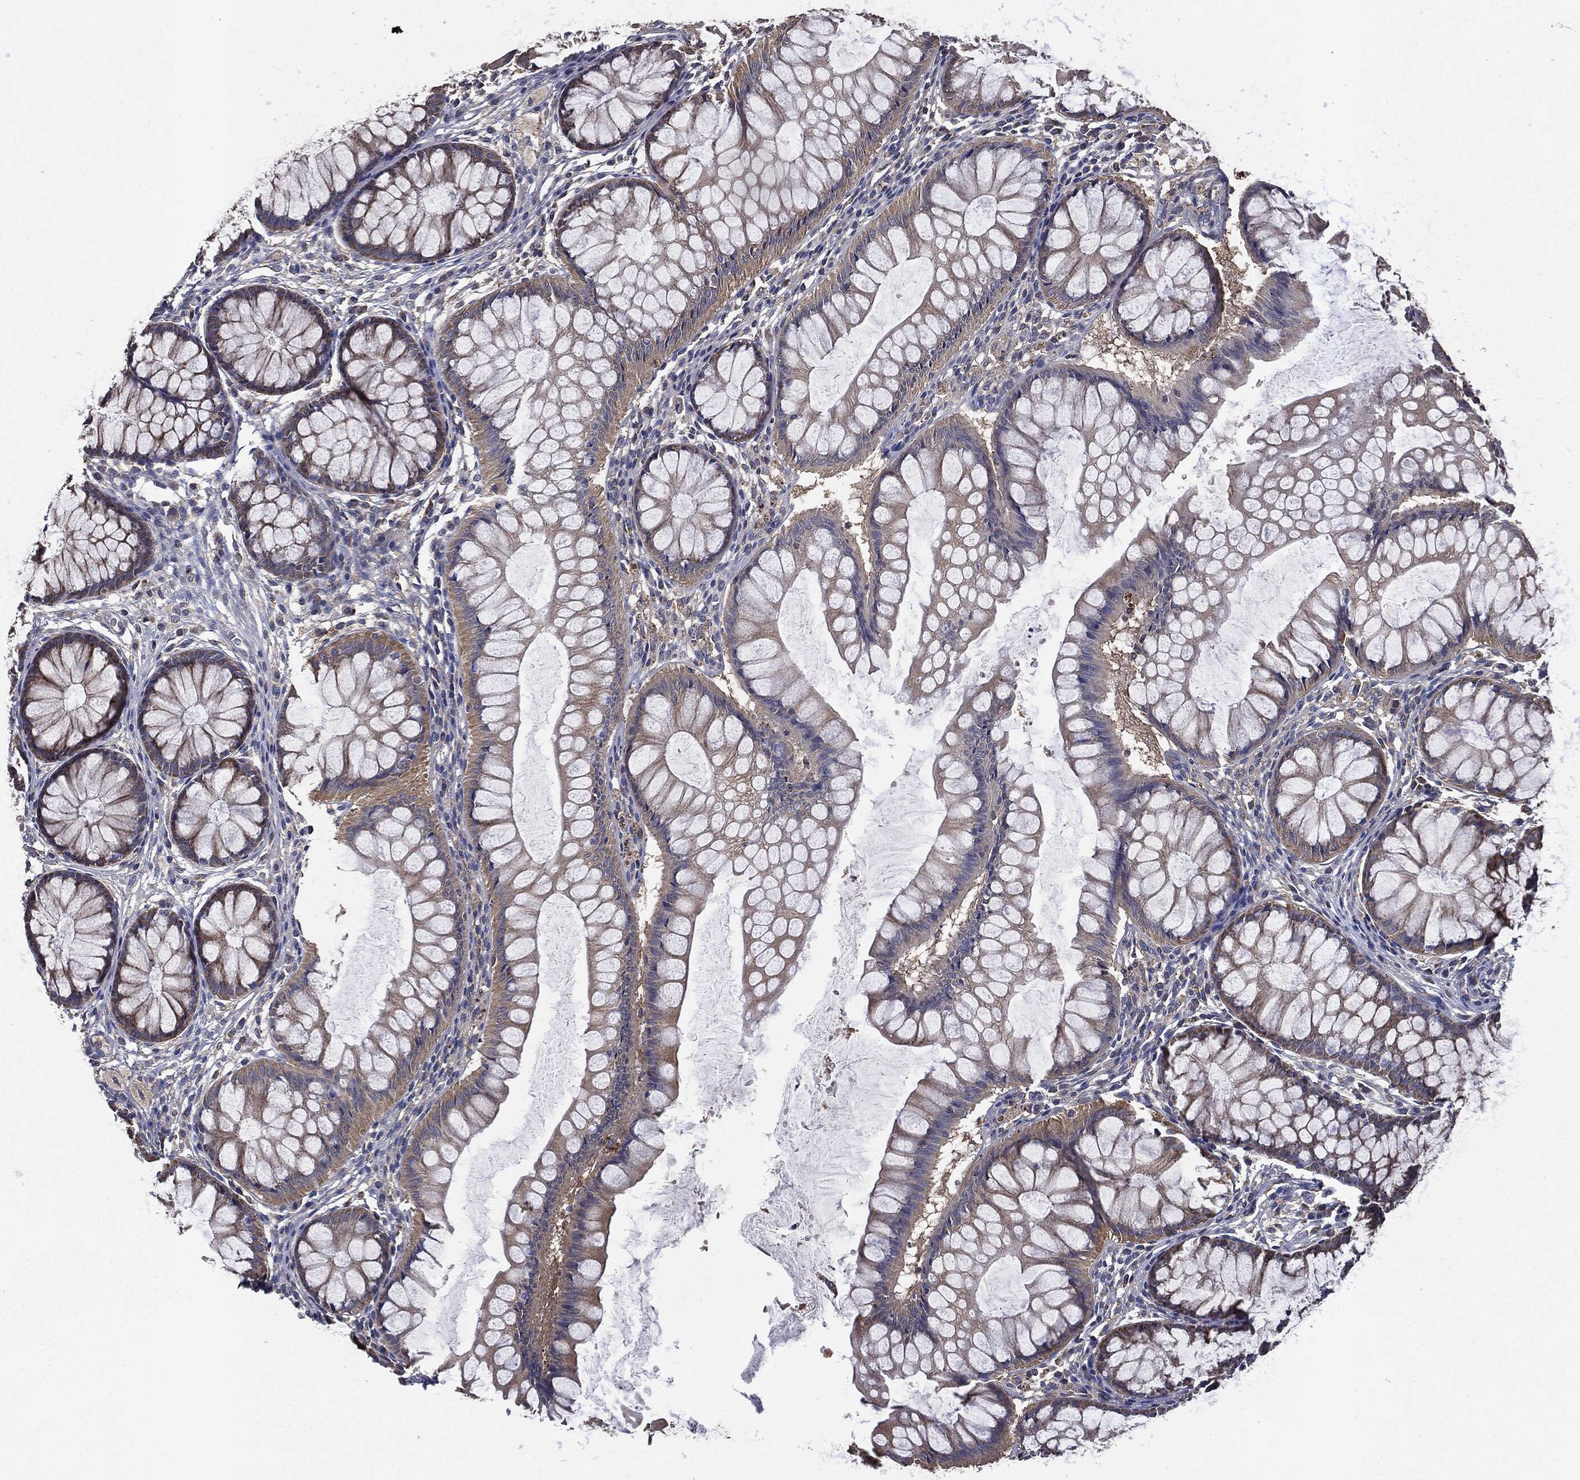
{"staining": {"intensity": "negative", "quantity": "none", "location": "none"}, "tissue": "colon", "cell_type": "Endothelial cells", "image_type": "normal", "snomed": [{"axis": "morphology", "description": "Normal tissue, NOS"}, {"axis": "topography", "description": "Colon"}], "caption": "High magnification brightfield microscopy of benign colon stained with DAB (brown) and counterstained with hematoxylin (blue): endothelial cells show no significant positivity.", "gene": "MAPK6", "patient": {"sex": "female", "age": 65}}